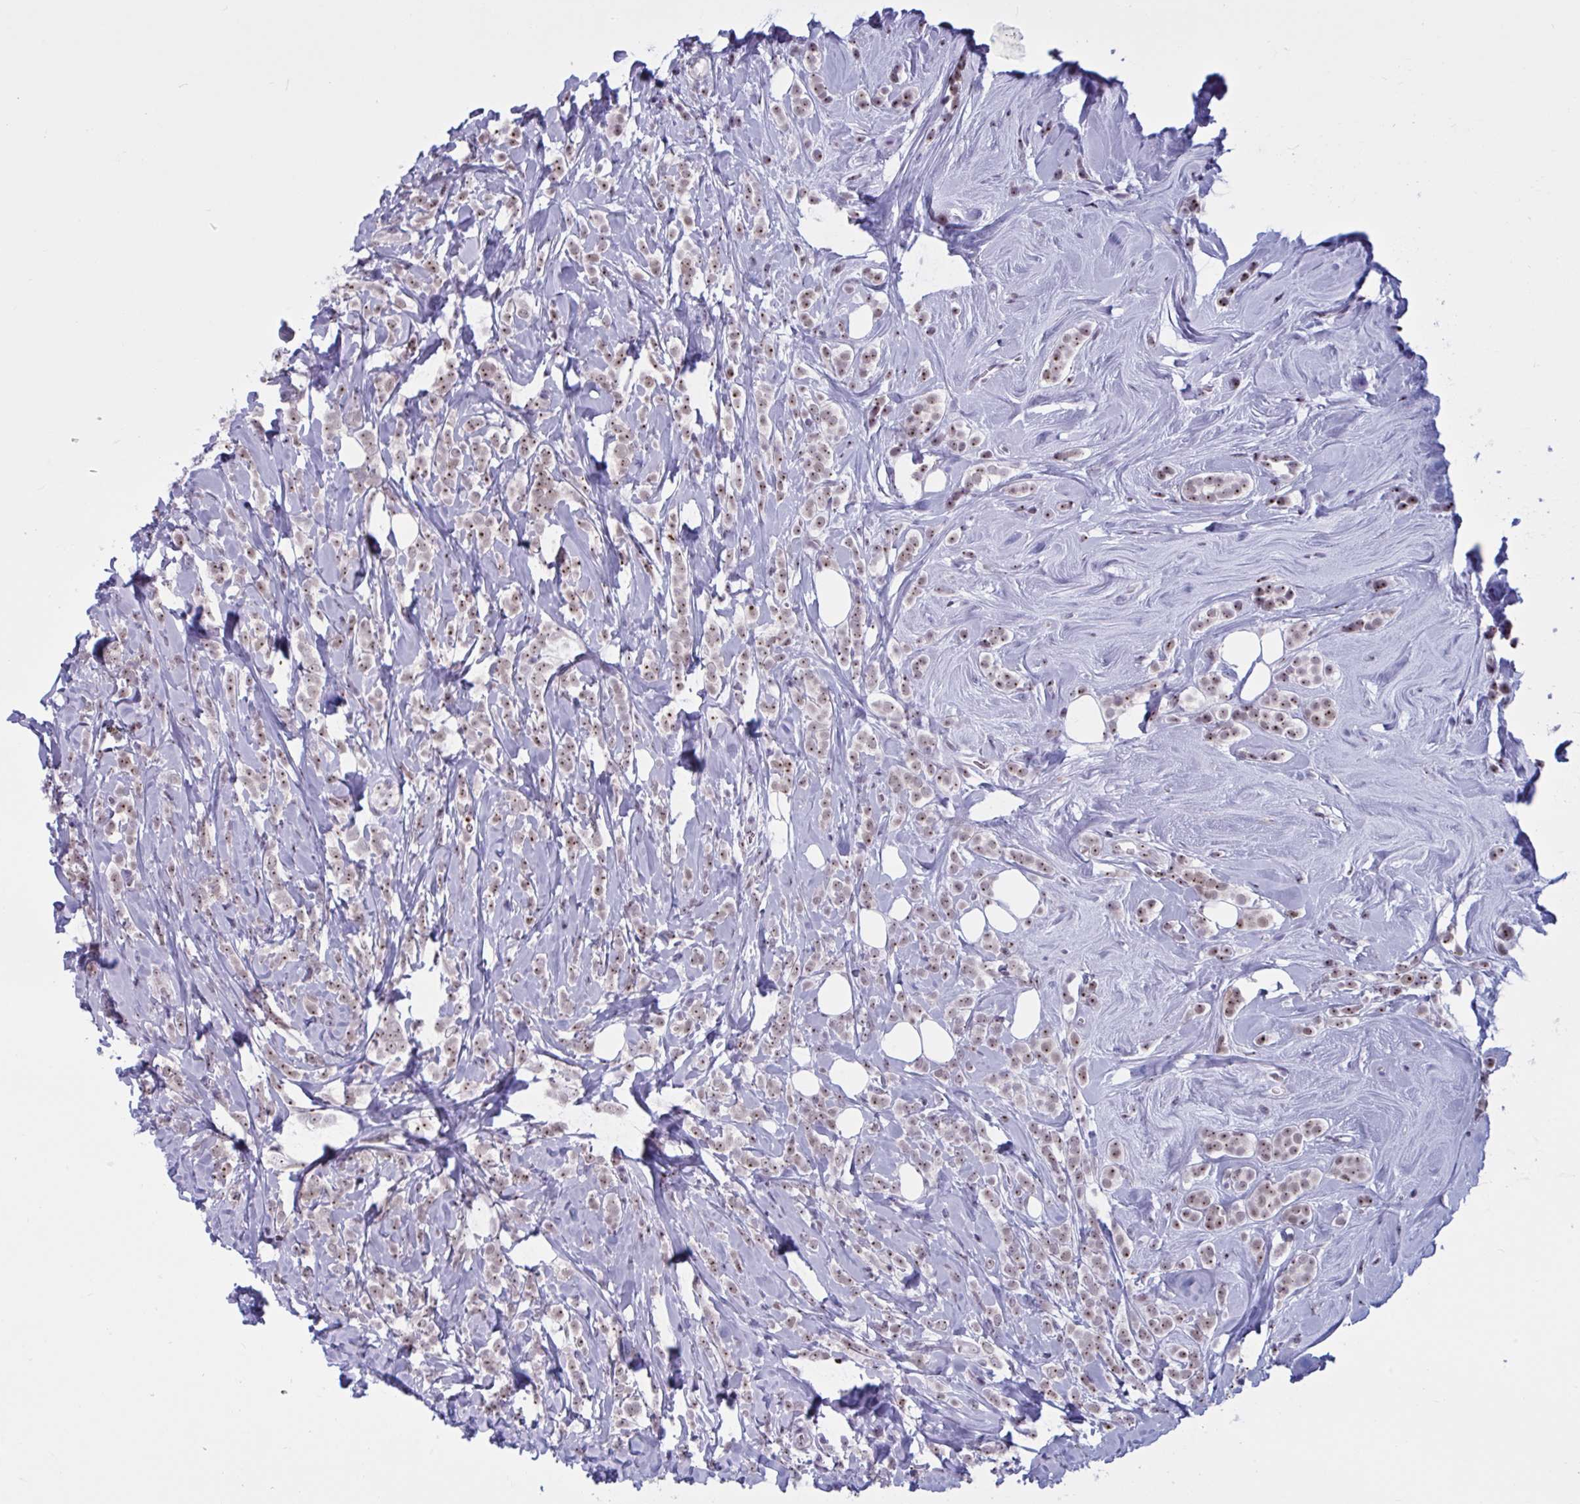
{"staining": {"intensity": "weak", "quantity": ">75%", "location": "nuclear"}, "tissue": "breast cancer", "cell_type": "Tumor cells", "image_type": "cancer", "snomed": [{"axis": "morphology", "description": "Lobular carcinoma"}, {"axis": "topography", "description": "Breast"}], "caption": "IHC (DAB (3,3'-diaminobenzidine)) staining of human breast lobular carcinoma shows weak nuclear protein expression in about >75% of tumor cells.", "gene": "TGM6", "patient": {"sex": "female", "age": 49}}